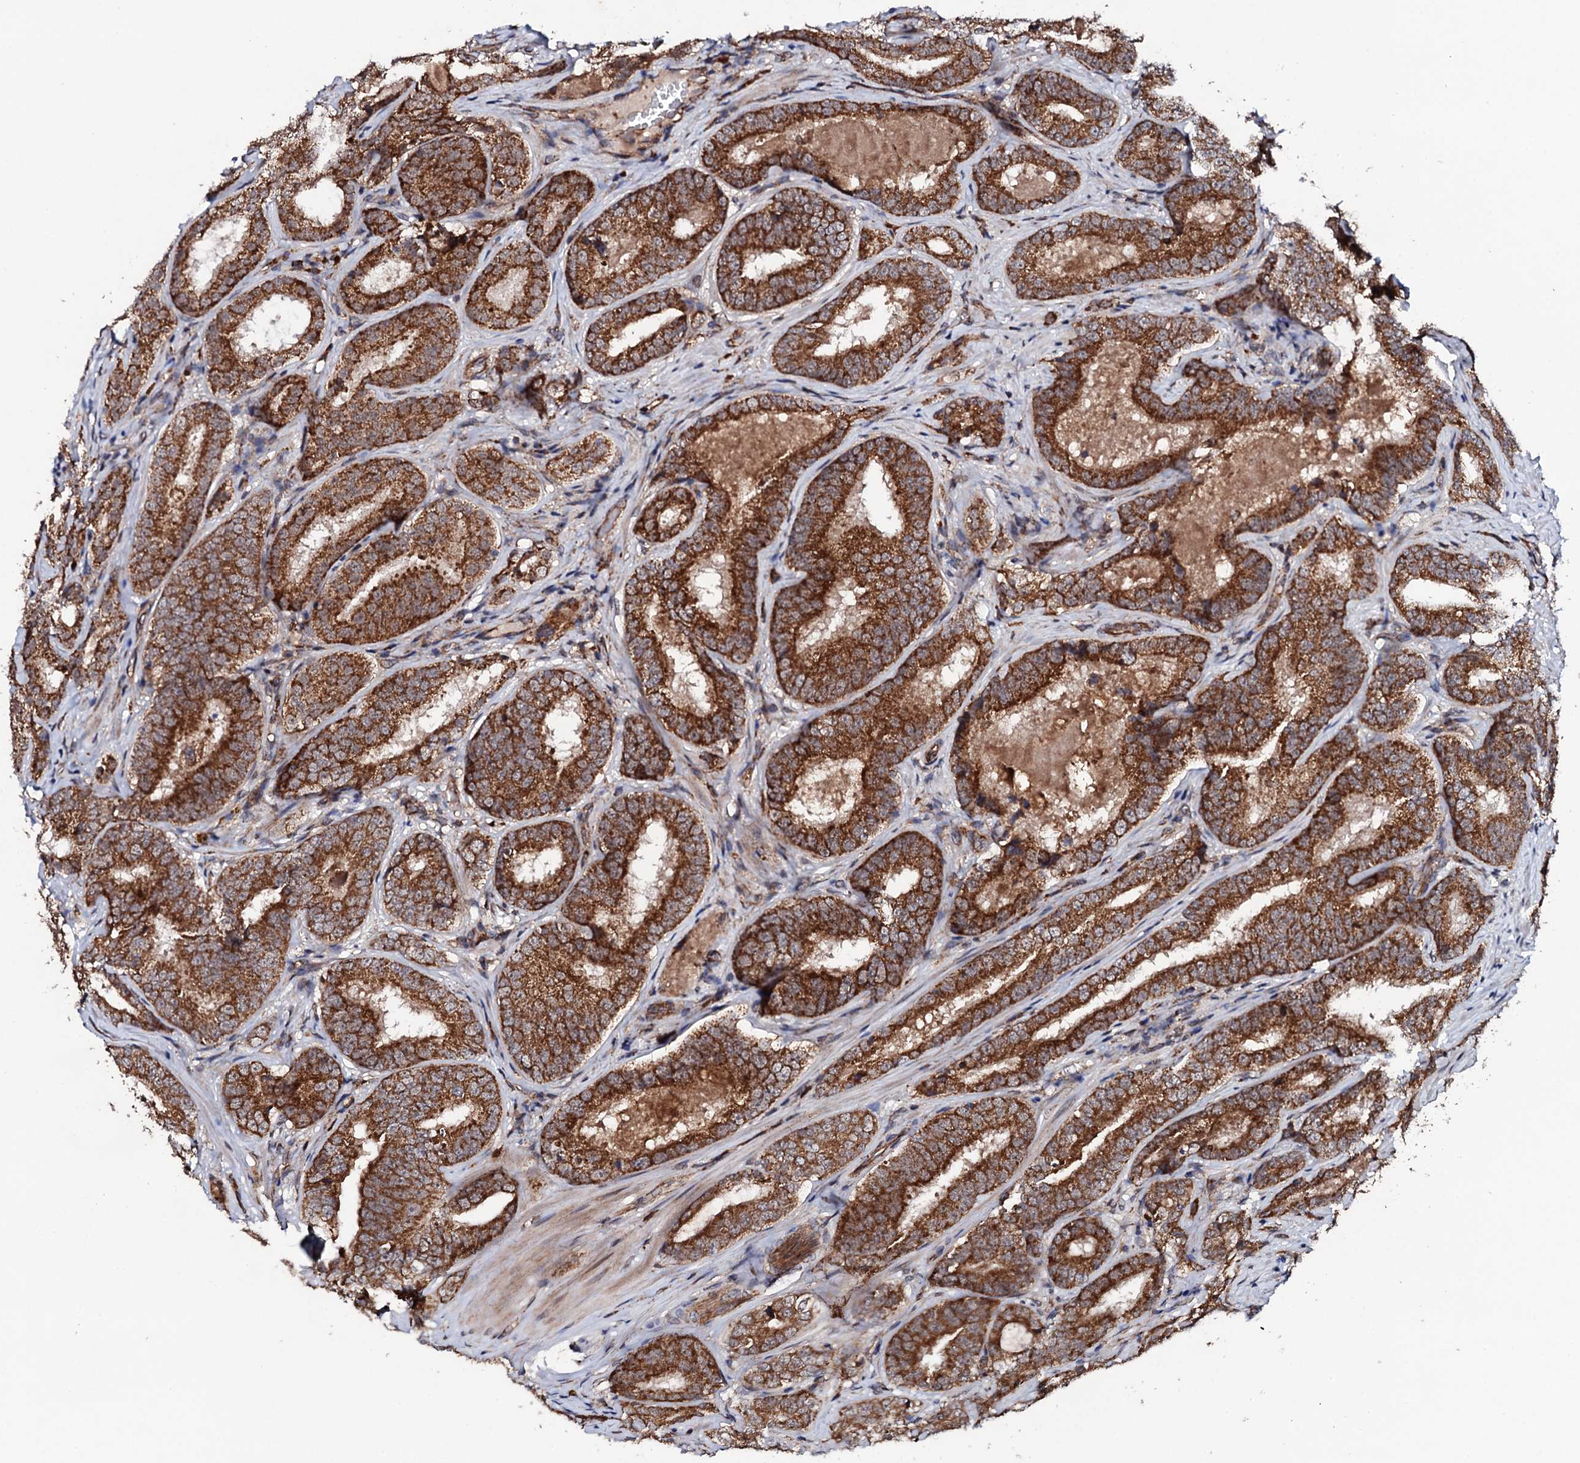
{"staining": {"intensity": "strong", "quantity": ">75%", "location": "cytoplasmic/membranous"}, "tissue": "prostate cancer", "cell_type": "Tumor cells", "image_type": "cancer", "snomed": [{"axis": "morphology", "description": "Adenocarcinoma, High grade"}, {"axis": "topography", "description": "Prostate"}], "caption": "This photomicrograph exhibits immunohistochemistry staining of human prostate cancer (high-grade adenocarcinoma), with high strong cytoplasmic/membranous positivity in about >75% of tumor cells.", "gene": "MTIF3", "patient": {"sex": "male", "age": 57}}